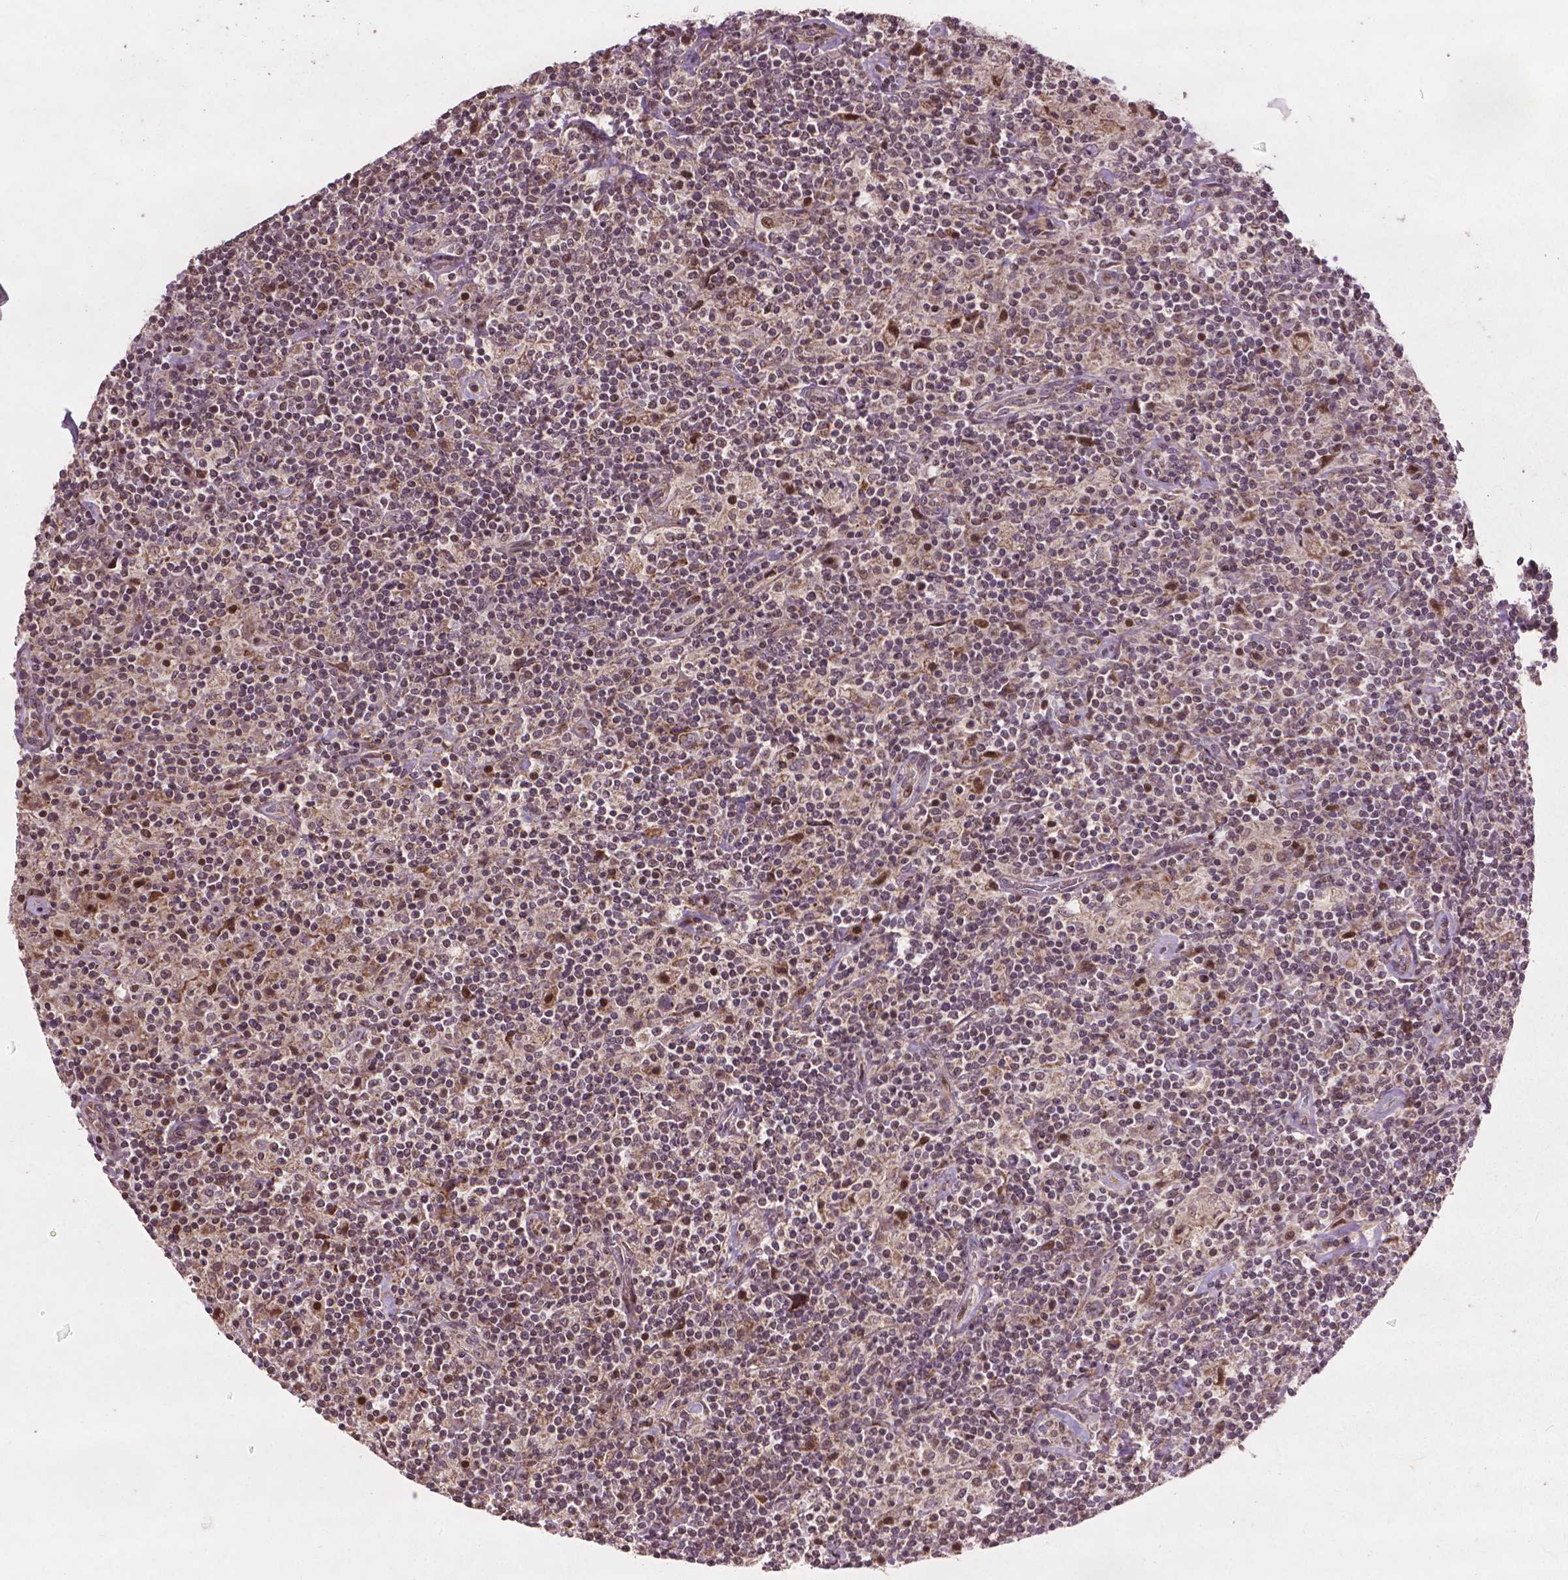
{"staining": {"intensity": "moderate", "quantity": "25%-75%", "location": "cytoplasmic/membranous,nuclear"}, "tissue": "lymphoma", "cell_type": "Tumor cells", "image_type": "cancer", "snomed": [{"axis": "morphology", "description": "Hodgkin's disease, NOS"}, {"axis": "topography", "description": "Lymph node"}], "caption": "Hodgkin's disease tissue shows moderate cytoplasmic/membranous and nuclear staining in about 25%-75% of tumor cells, visualized by immunohistochemistry. (DAB = brown stain, brightfield microscopy at high magnification).", "gene": "B3GALNT2", "patient": {"sex": "male", "age": 70}}